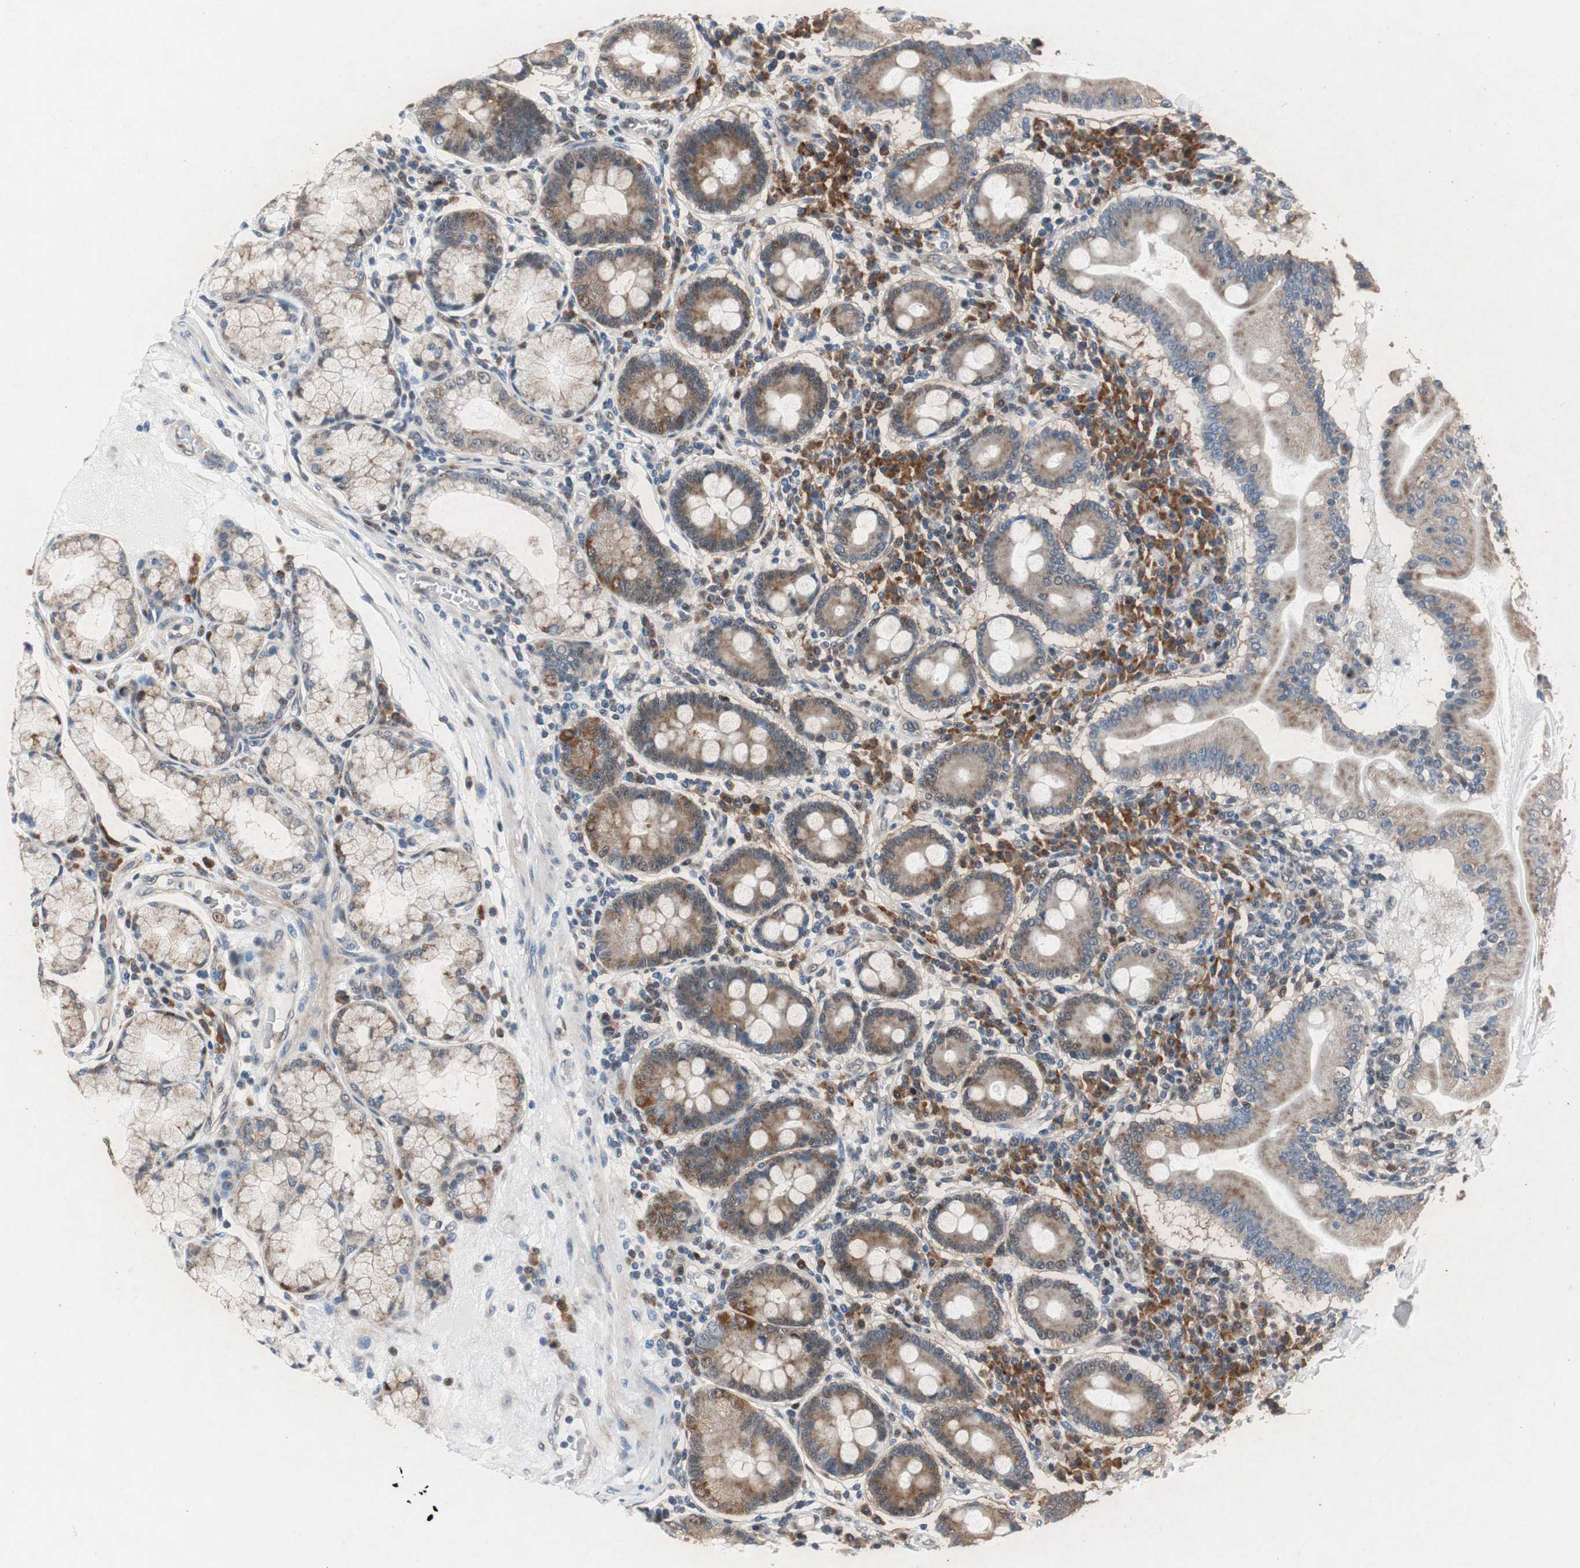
{"staining": {"intensity": "strong", "quantity": ">75%", "location": "cytoplasmic/membranous,nuclear"}, "tissue": "duodenum", "cell_type": "Glandular cells", "image_type": "normal", "snomed": [{"axis": "morphology", "description": "Normal tissue, NOS"}, {"axis": "topography", "description": "Duodenum"}], "caption": "A high-resolution image shows immunohistochemistry staining of benign duodenum, which reveals strong cytoplasmic/membranous,nuclear positivity in approximately >75% of glandular cells. The staining was performed using DAB (3,3'-diaminobenzidine), with brown indicating positive protein expression. Nuclei are stained blue with hematoxylin.", "gene": "RPL35", "patient": {"sex": "male", "age": 50}}